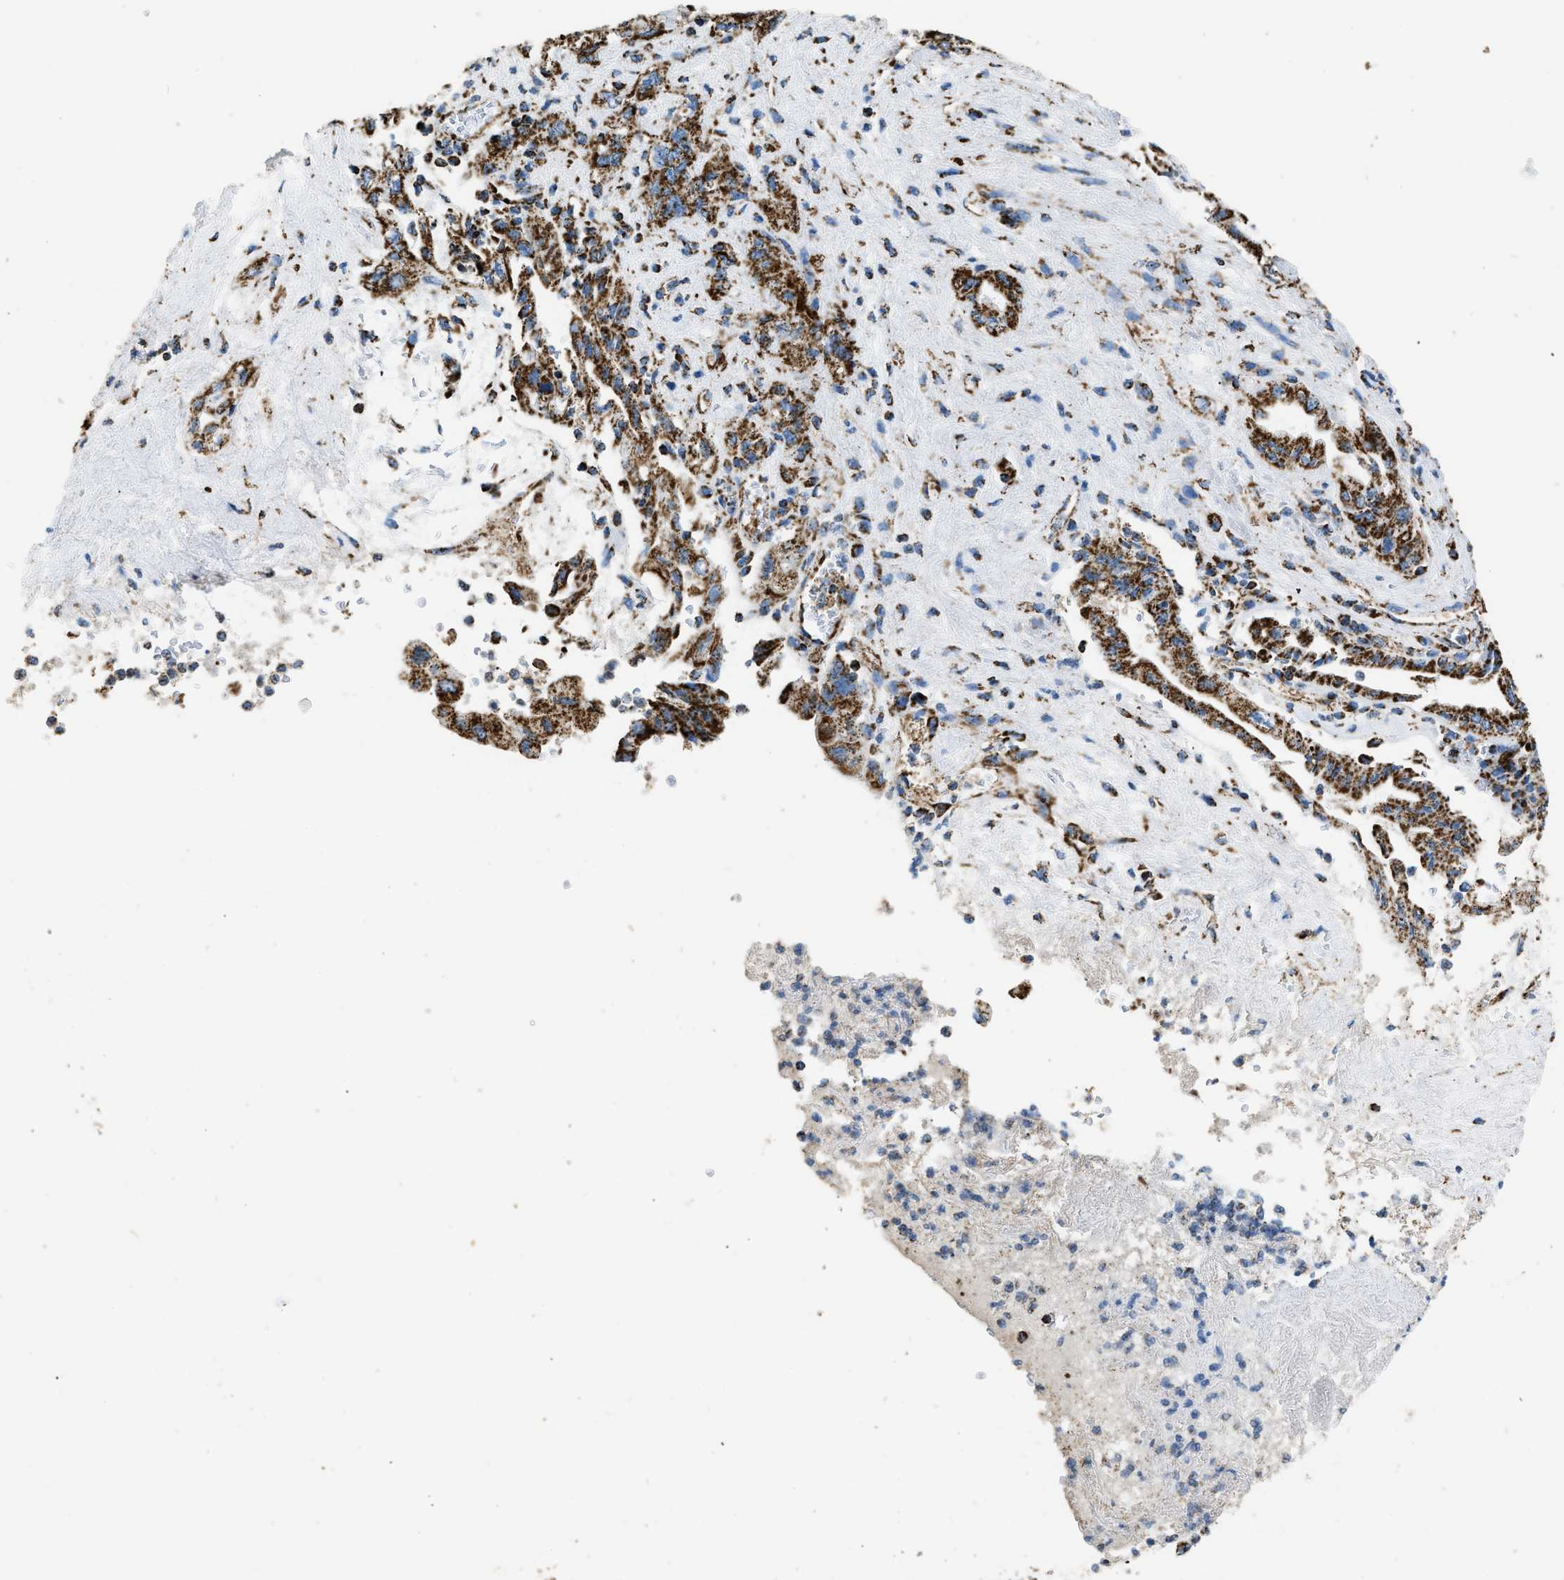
{"staining": {"intensity": "strong", "quantity": ">75%", "location": "cytoplasmic/membranous"}, "tissue": "pancreatic cancer", "cell_type": "Tumor cells", "image_type": "cancer", "snomed": [{"axis": "morphology", "description": "Adenocarcinoma, NOS"}, {"axis": "topography", "description": "Pancreas"}], "caption": "High-power microscopy captured an immunohistochemistry histopathology image of pancreatic adenocarcinoma, revealing strong cytoplasmic/membranous positivity in about >75% of tumor cells.", "gene": "IRX6", "patient": {"sex": "female", "age": 73}}